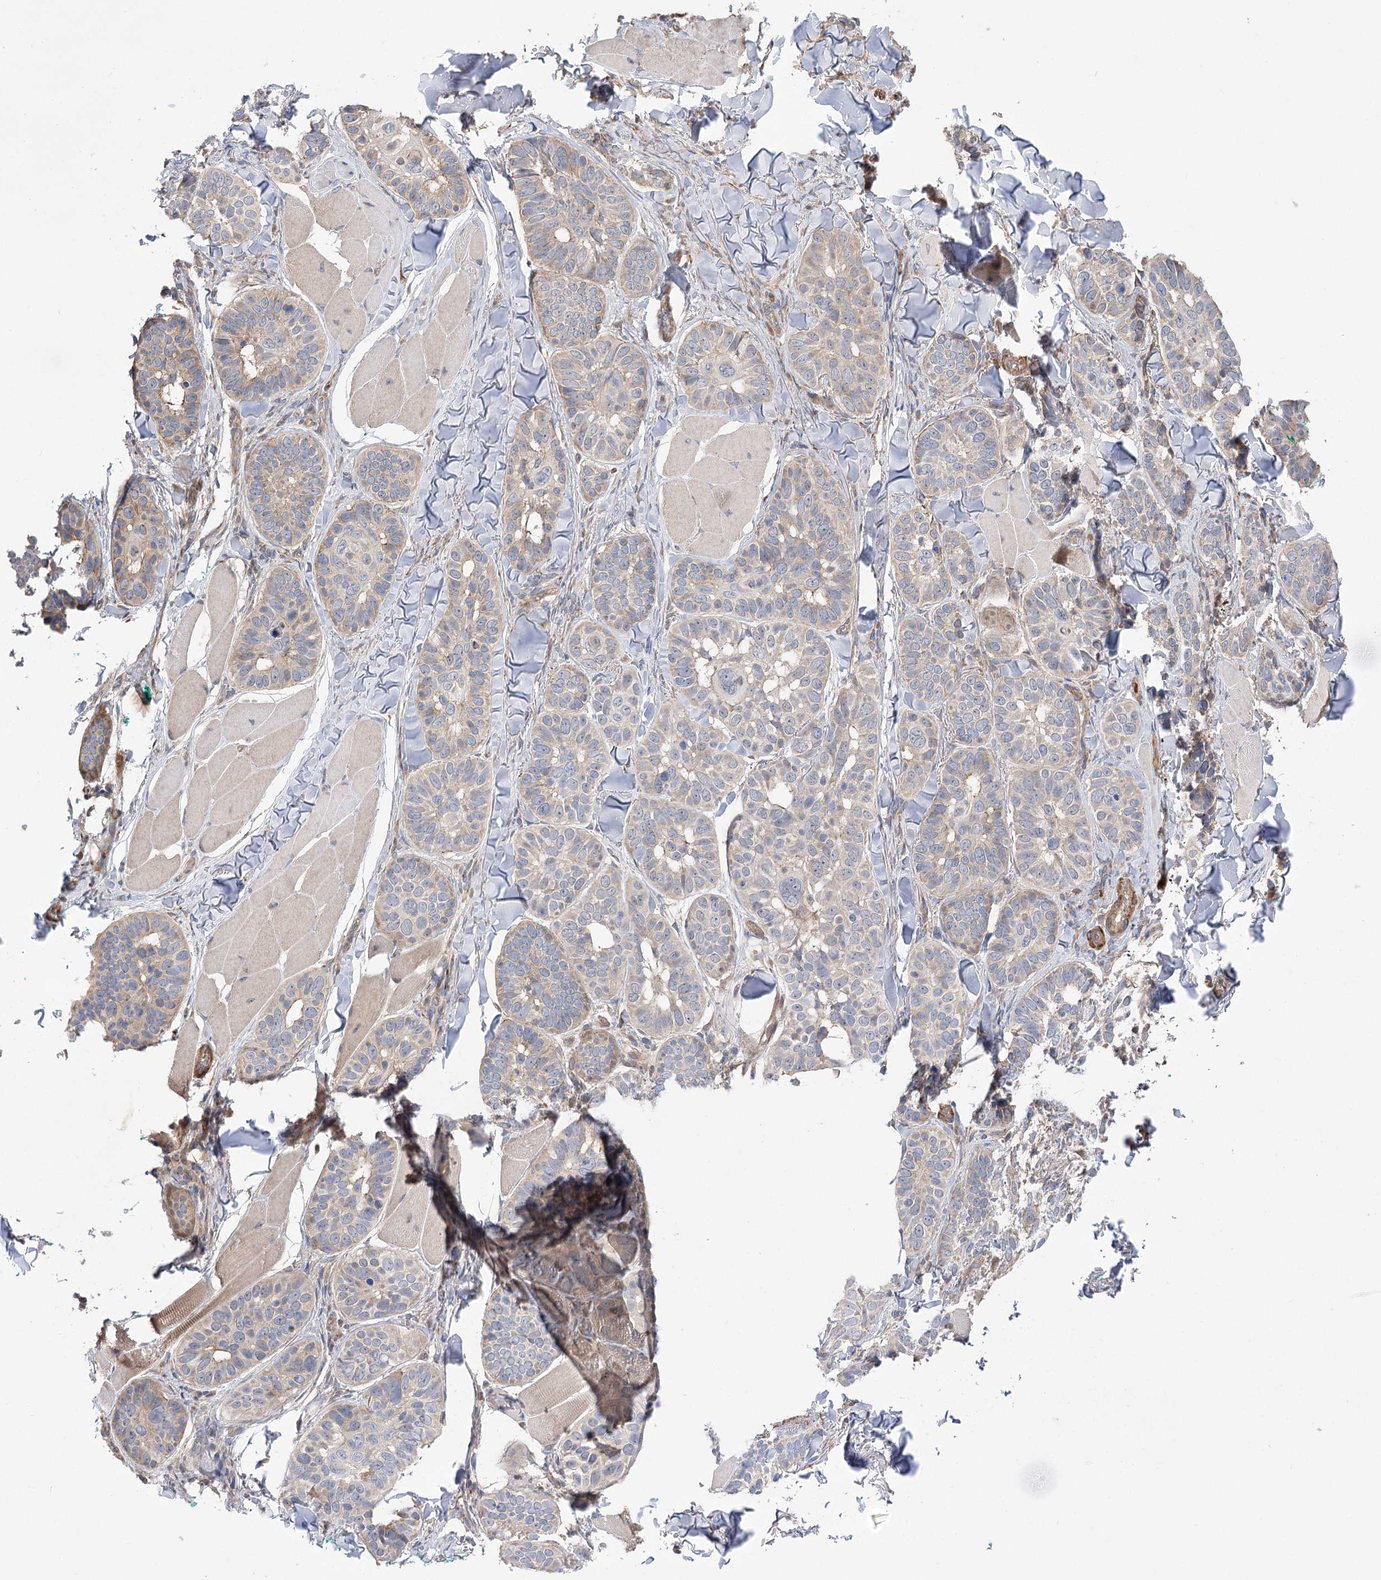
{"staining": {"intensity": "weak", "quantity": "<25%", "location": "cytoplasmic/membranous"}, "tissue": "skin cancer", "cell_type": "Tumor cells", "image_type": "cancer", "snomed": [{"axis": "morphology", "description": "Basal cell carcinoma"}, {"axis": "topography", "description": "Skin"}], "caption": "Immunohistochemical staining of skin cancer (basal cell carcinoma) demonstrates no significant positivity in tumor cells. Nuclei are stained in blue.", "gene": "VPS37B", "patient": {"sex": "male", "age": 62}}